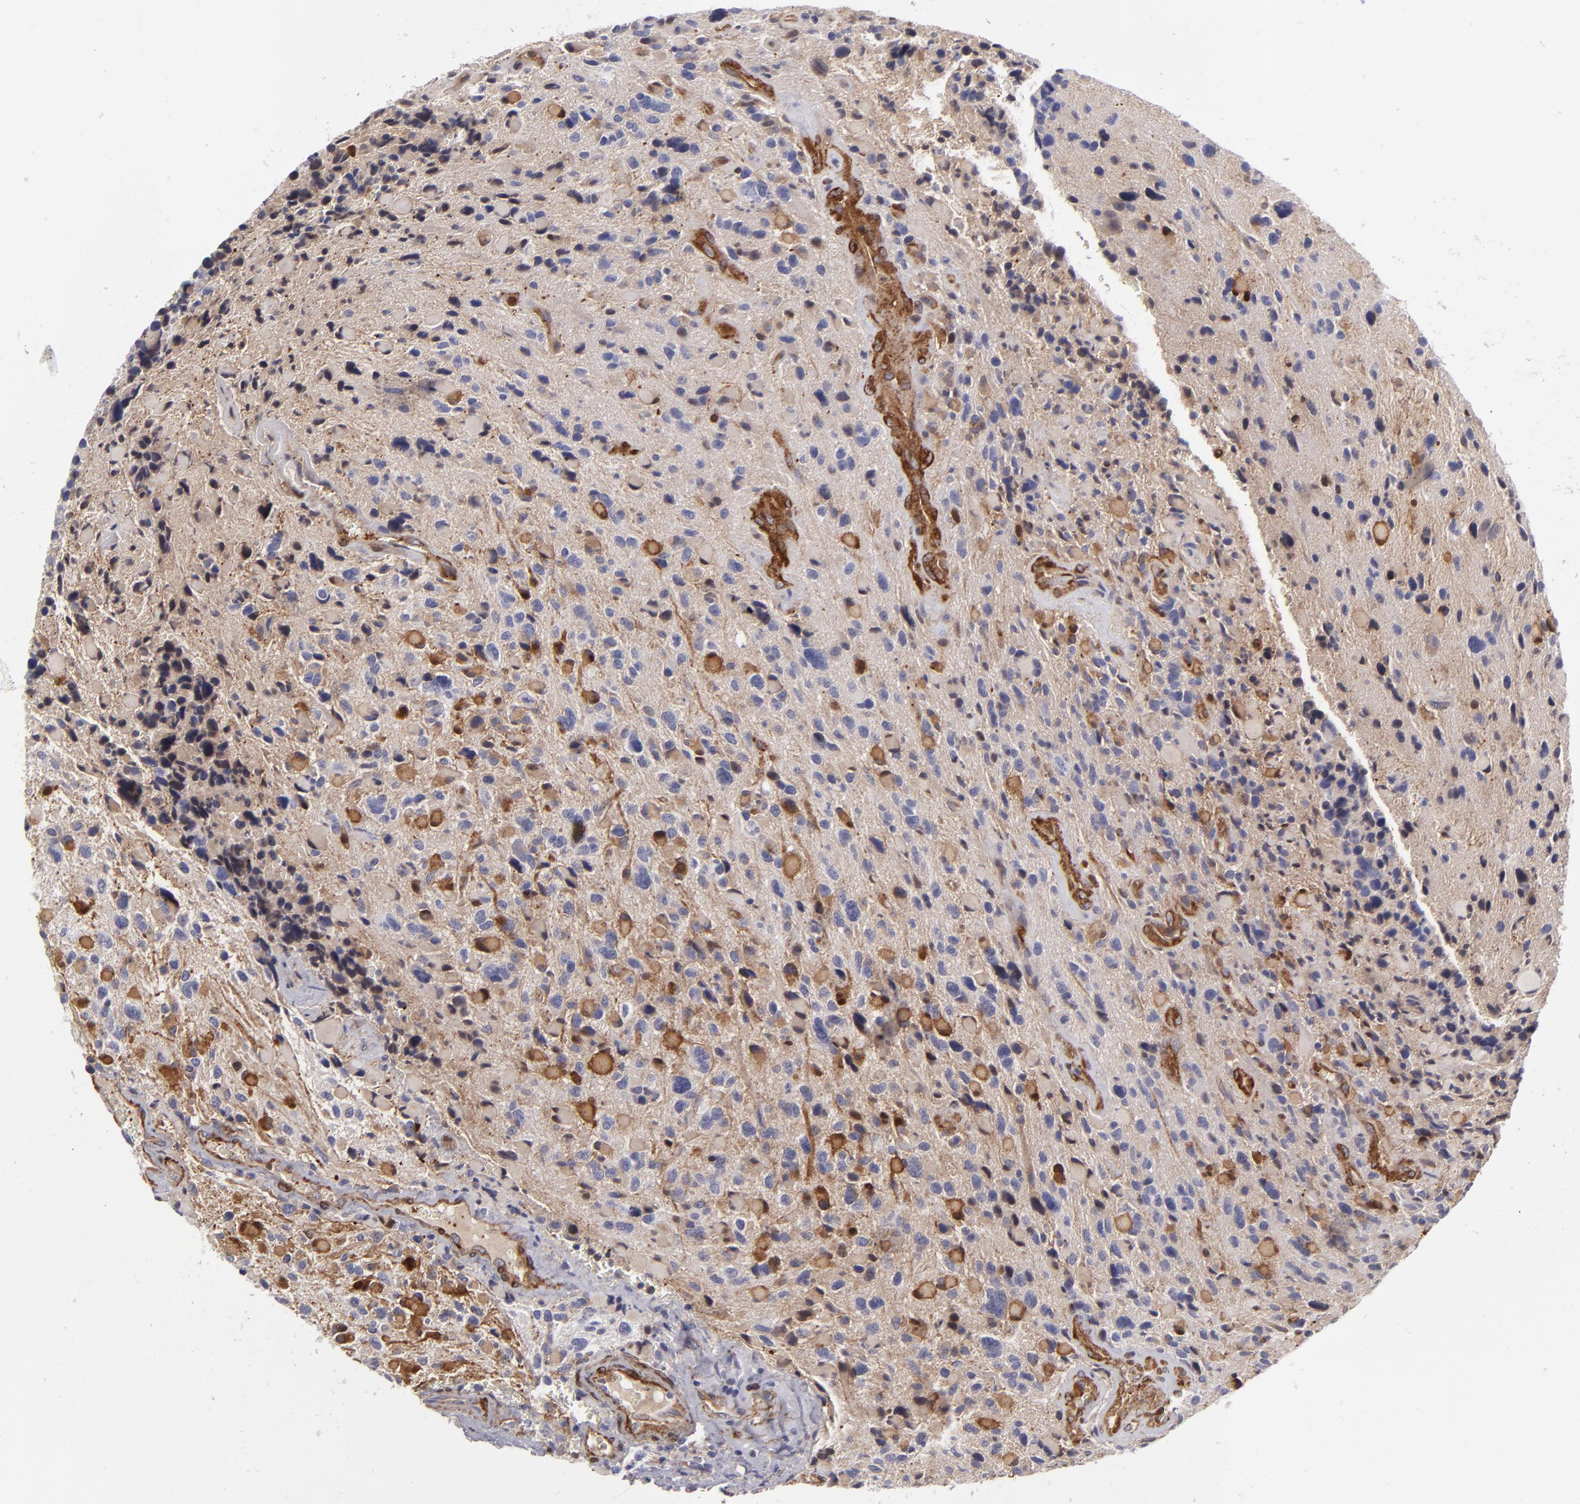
{"staining": {"intensity": "negative", "quantity": "none", "location": "none"}, "tissue": "glioma", "cell_type": "Tumor cells", "image_type": "cancer", "snomed": [{"axis": "morphology", "description": "Glioma, malignant, High grade"}, {"axis": "topography", "description": "Brain"}], "caption": "Immunohistochemistry (IHC) image of human high-grade glioma (malignant) stained for a protein (brown), which demonstrates no staining in tumor cells.", "gene": "VCL", "patient": {"sex": "female", "age": 37}}